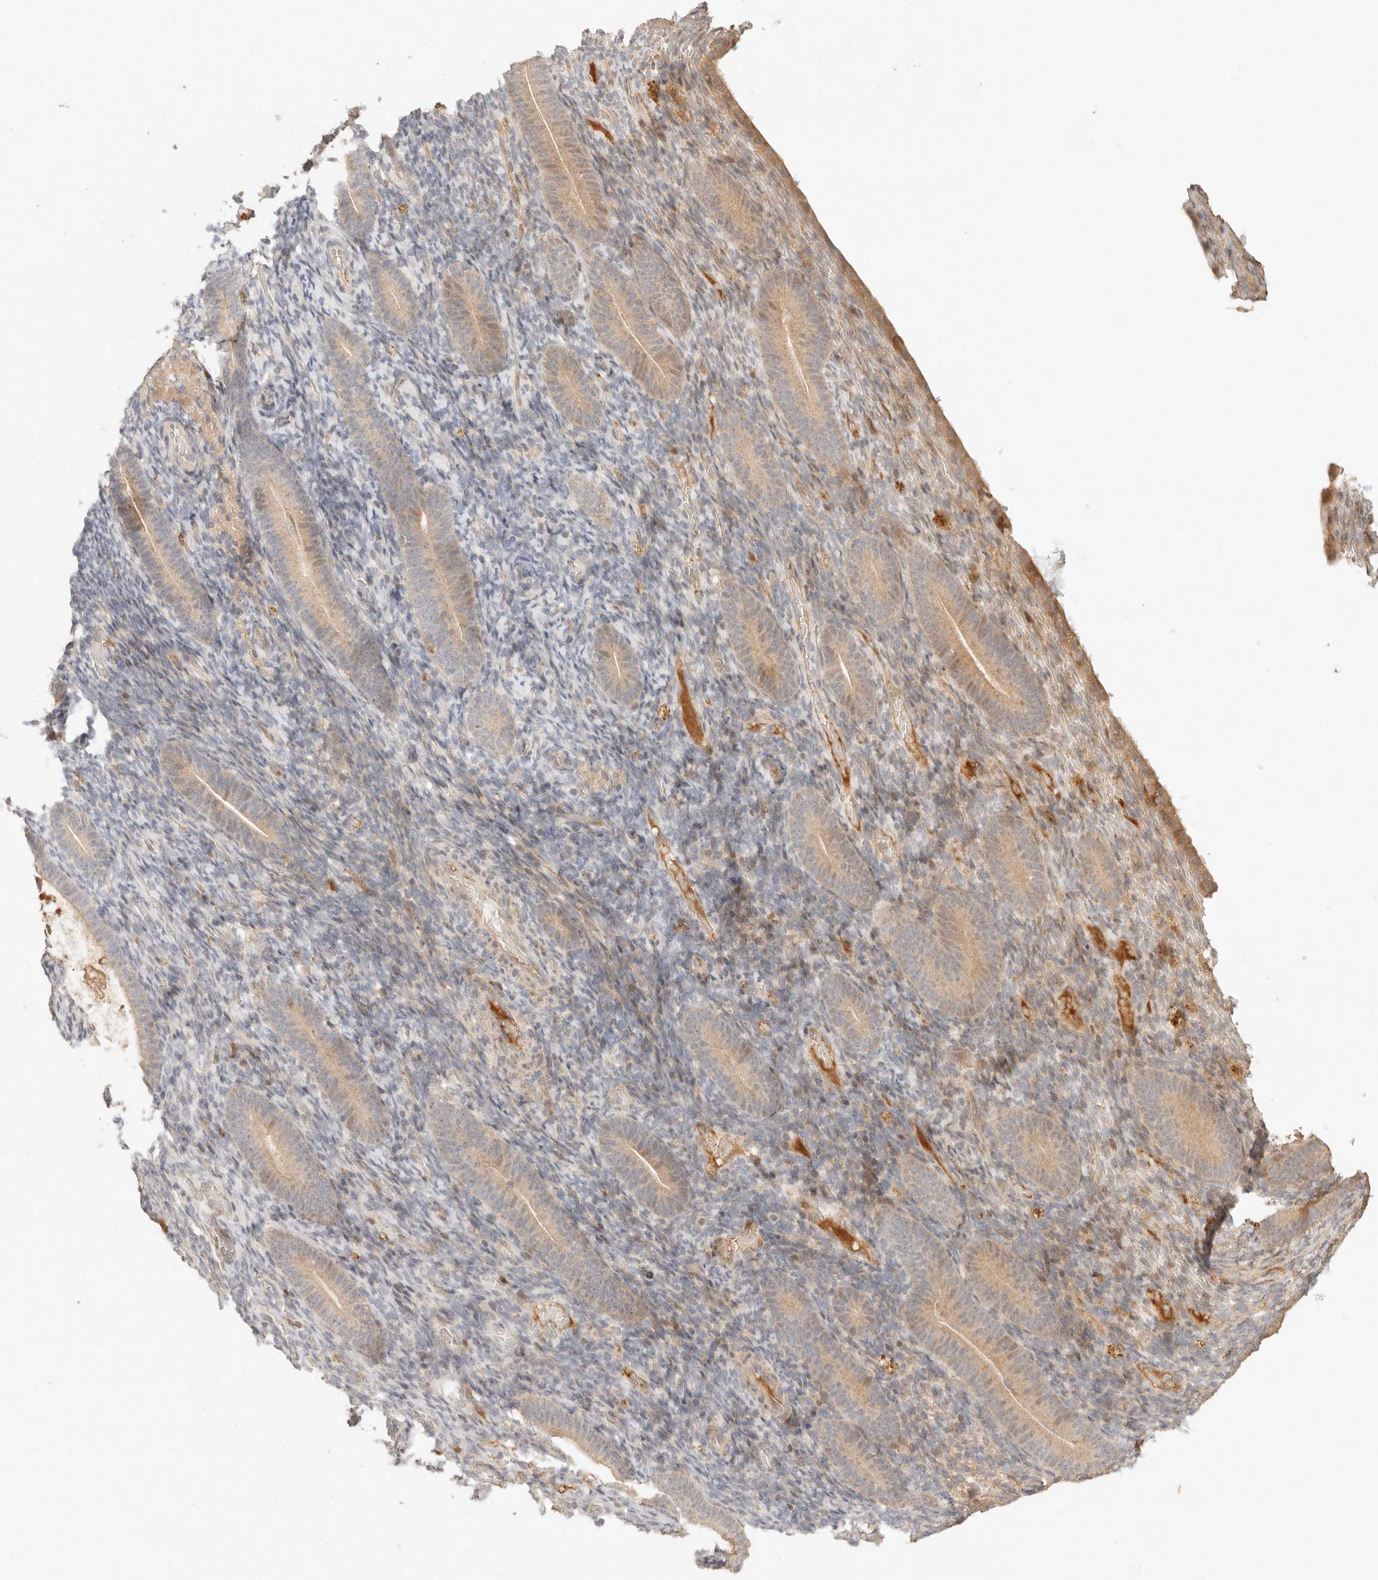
{"staining": {"intensity": "weak", "quantity": "25%-75%", "location": "cytoplasmic/membranous"}, "tissue": "endometrium", "cell_type": "Cells in endometrial stroma", "image_type": "normal", "snomed": [{"axis": "morphology", "description": "Normal tissue, NOS"}, {"axis": "topography", "description": "Endometrium"}], "caption": "IHC (DAB) staining of benign endometrium reveals weak cytoplasmic/membranous protein expression in approximately 25%-75% of cells in endometrial stroma.", "gene": "PHLDA3", "patient": {"sex": "female", "age": 51}}